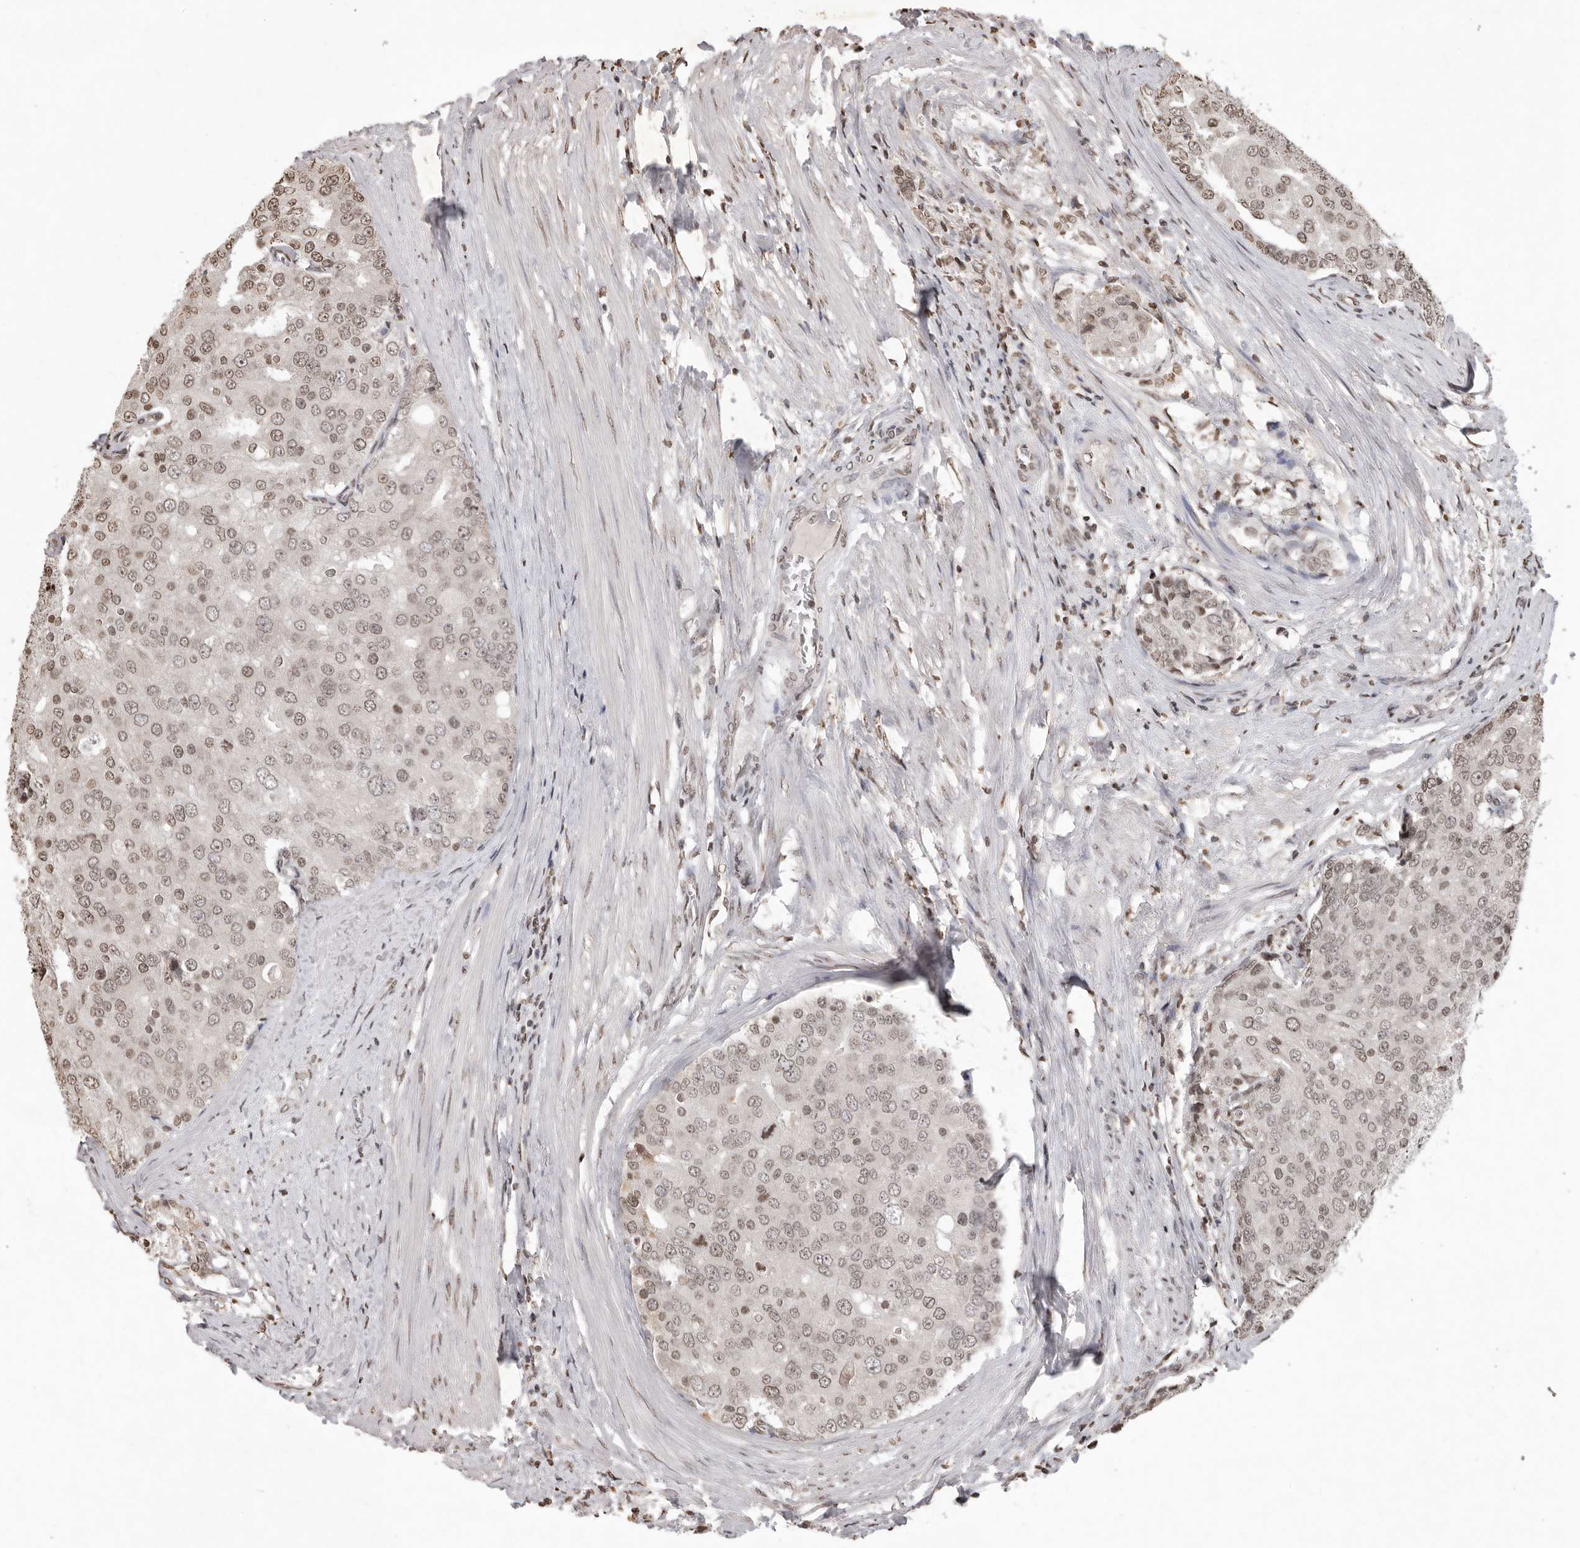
{"staining": {"intensity": "weak", "quantity": "25%-75%", "location": "nuclear"}, "tissue": "prostate cancer", "cell_type": "Tumor cells", "image_type": "cancer", "snomed": [{"axis": "morphology", "description": "Adenocarcinoma, High grade"}, {"axis": "topography", "description": "Prostate"}], "caption": "A brown stain highlights weak nuclear expression of a protein in prostate high-grade adenocarcinoma tumor cells.", "gene": "WDR45", "patient": {"sex": "male", "age": 50}}